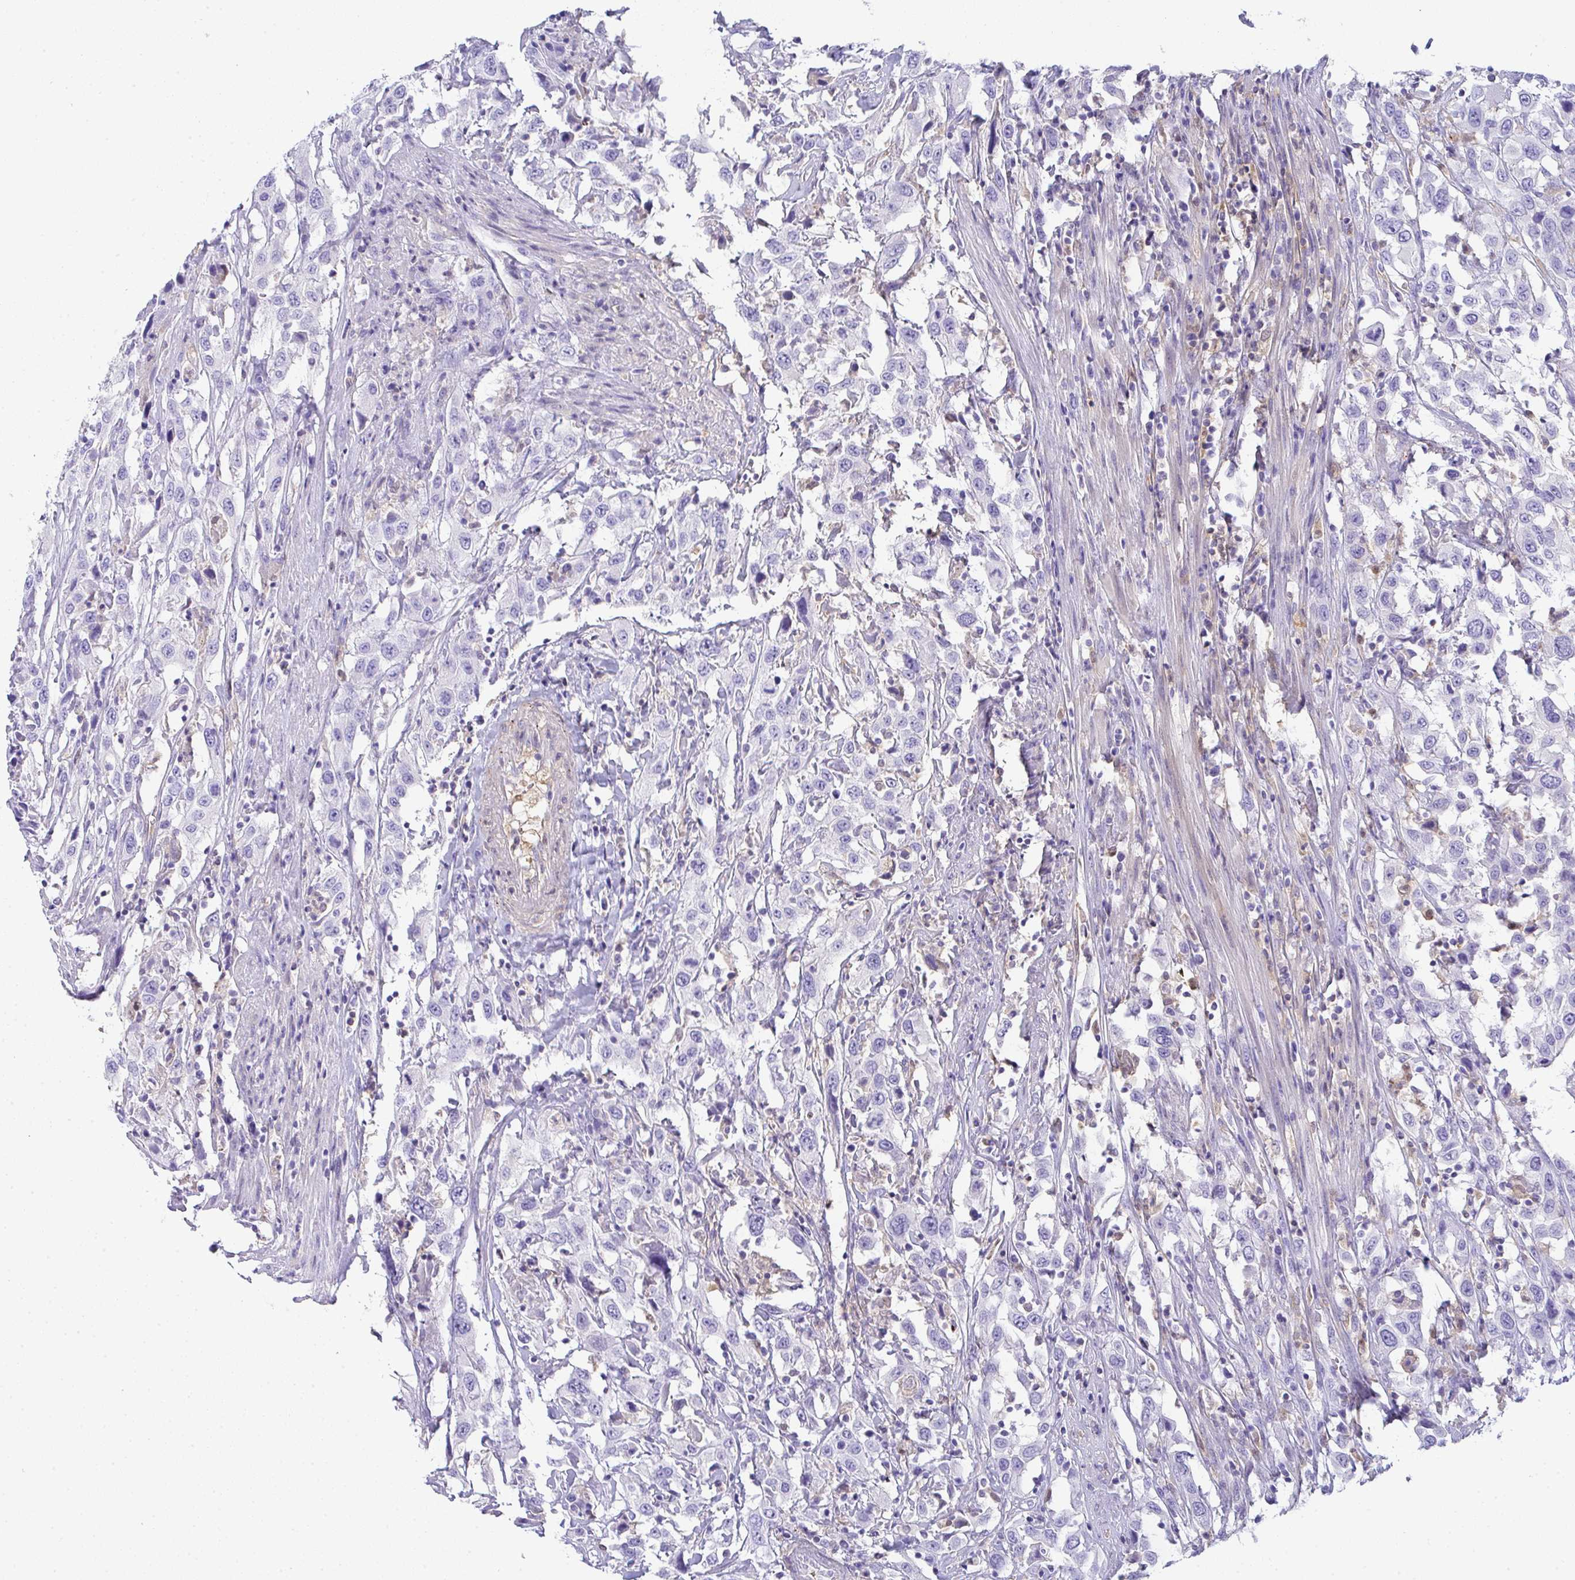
{"staining": {"intensity": "negative", "quantity": "none", "location": "none"}, "tissue": "urothelial cancer", "cell_type": "Tumor cells", "image_type": "cancer", "snomed": [{"axis": "morphology", "description": "Urothelial carcinoma, High grade"}, {"axis": "topography", "description": "Urinary bladder"}], "caption": "This is a histopathology image of immunohistochemistry staining of urothelial carcinoma (high-grade), which shows no positivity in tumor cells.", "gene": "TNFAIP8", "patient": {"sex": "male", "age": 61}}